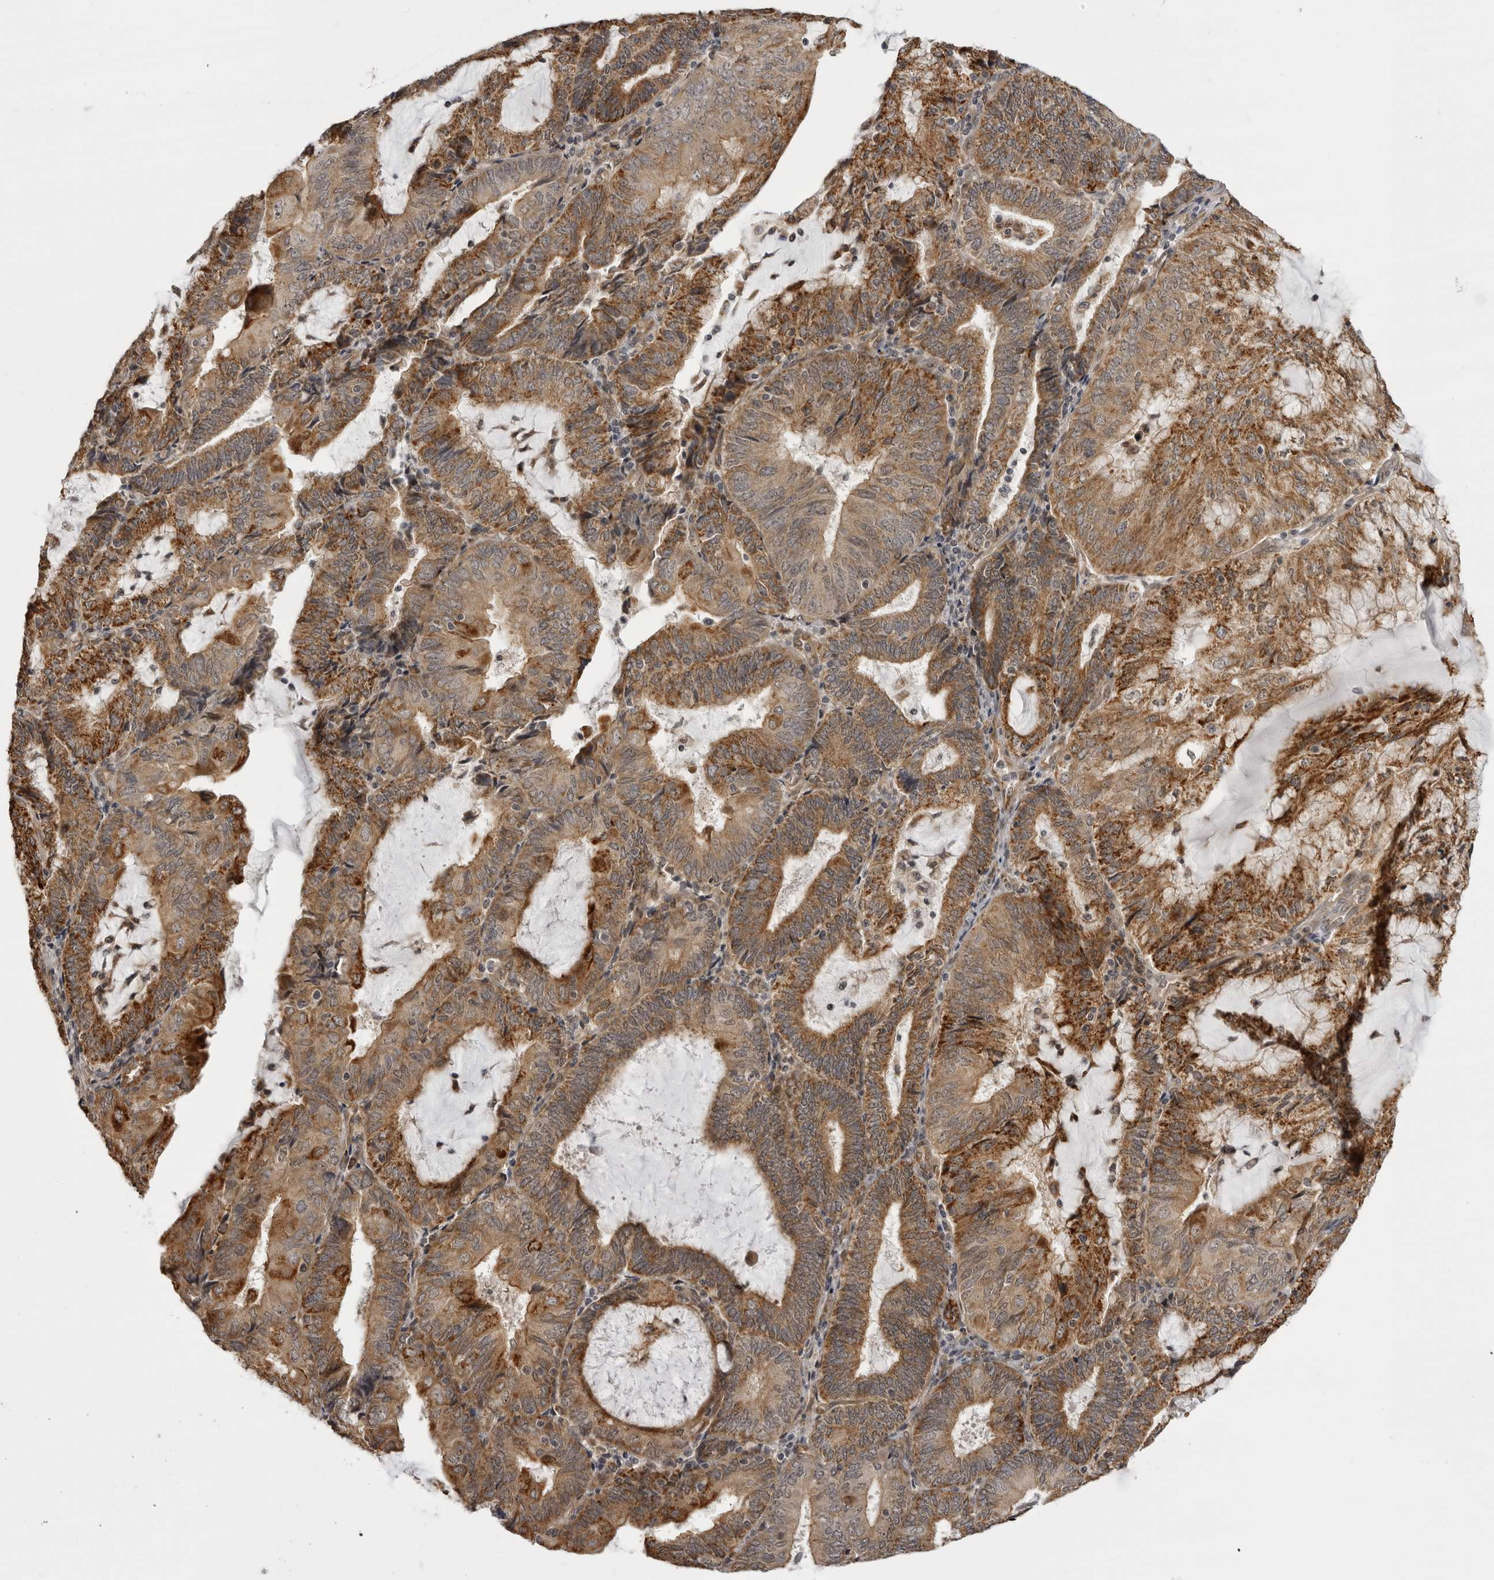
{"staining": {"intensity": "strong", "quantity": "25%-75%", "location": "cytoplasmic/membranous"}, "tissue": "endometrial cancer", "cell_type": "Tumor cells", "image_type": "cancer", "snomed": [{"axis": "morphology", "description": "Adenocarcinoma, NOS"}, {"axis": "topography", "description": "Endometrium"}], "caption": "Tumor cells display high levels of strong cytoplasmic/membranous positivity in approximately 25%-75% of cells in endometrial adenocarcinoma. (brown staining indicates protein expression, while blue staining denotes nuclei).", "gene": "DNAH14", "patient": {"sex": "female", "age": 81}}